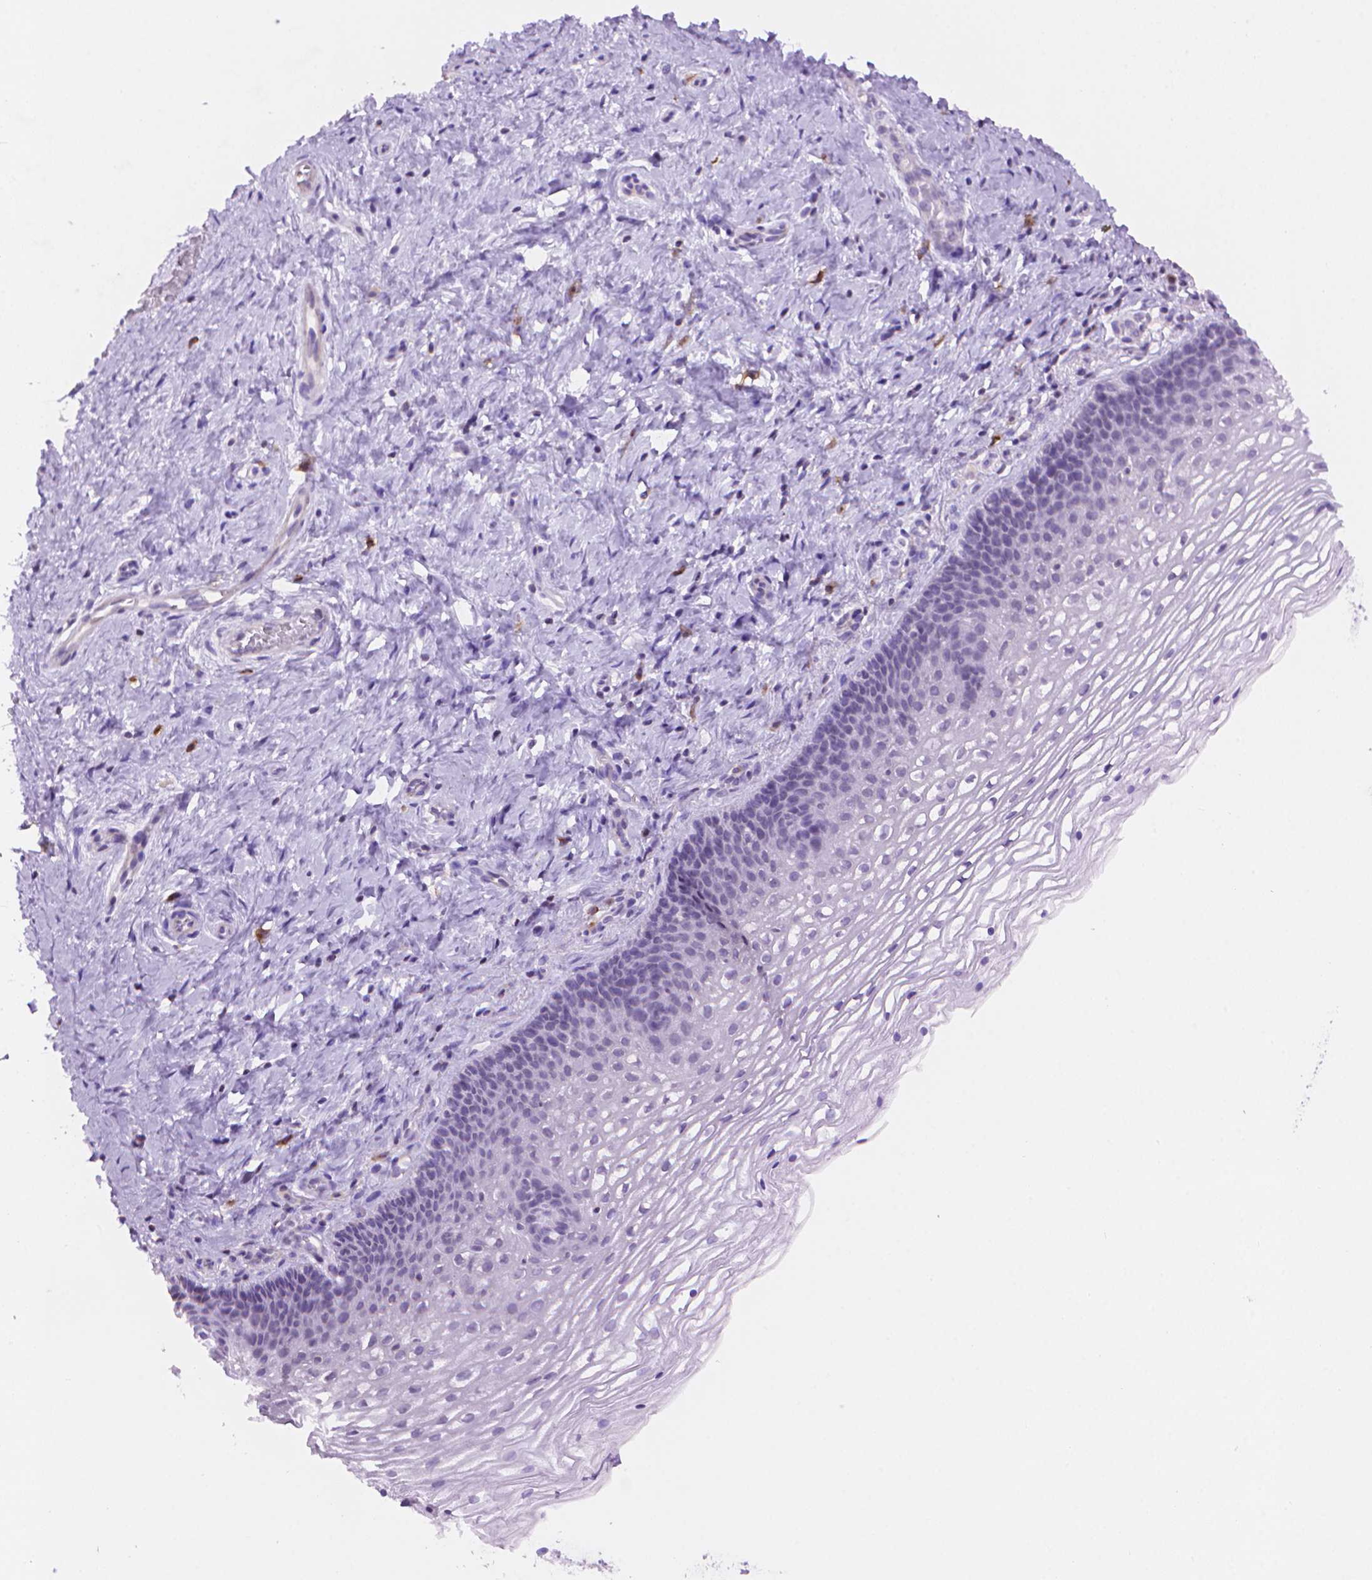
{"staining": {"intensity": "negative", "quantity": "none", "location": "none"}, "tissue": "cervix", "cell_type": "Glandular cells", "image_type": "normal", "snomed": [{"axis": "morphology", "description": "Normal tissue, NOS"}, {"axis": "topography", "description": "Cervix"}], "caption": "This micrograph is of normal cervix stained with IHC to label a protein in brown with the nuclei are counter-stained blue. There is no positivity in glandular cells.", "gene": "TMEM184A", "patient": {"sex": "female", "age": 34}}